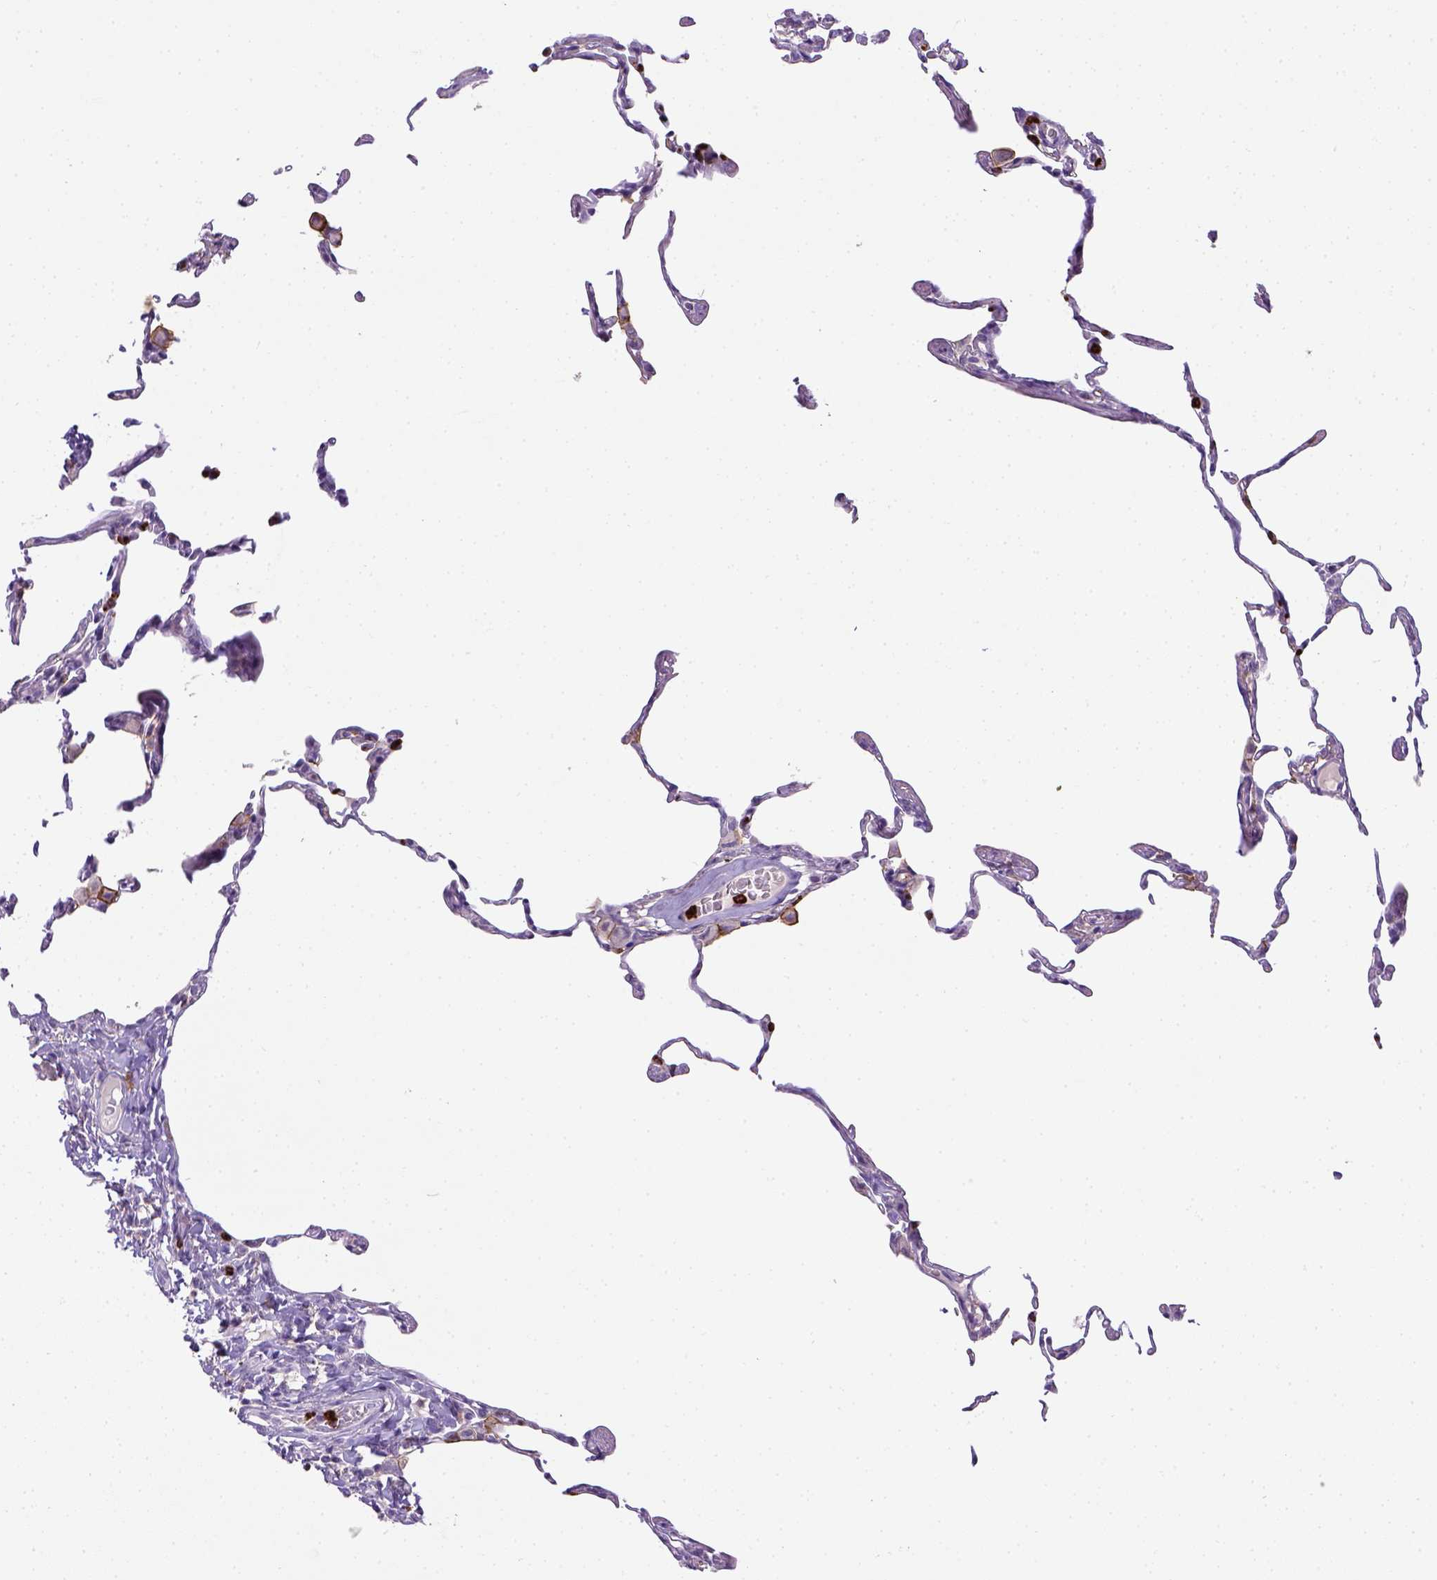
{"staining": {"intensity": "negative", "quantity": "none", "location": "none"}, "tissue": "lung", "cell_type": "Alveolar cells", "image_type": "normal", "snomed": [{"axis": "morphology", "description": "Normal tissue, NOS"}, {"axis": "topography", "description": "Lung"}], "caption": "Immunohistochemistry image of benign lung stained for a protein (brown), which demonstrates no expression in alveolar cells. Brightfield microscopy of immunohistochemistry stained with DAB (brown) and hematoxylin (blue), captured at high magnification.", "gene": "ITGAM", "patient": {"sex": "female", "age": 57}}